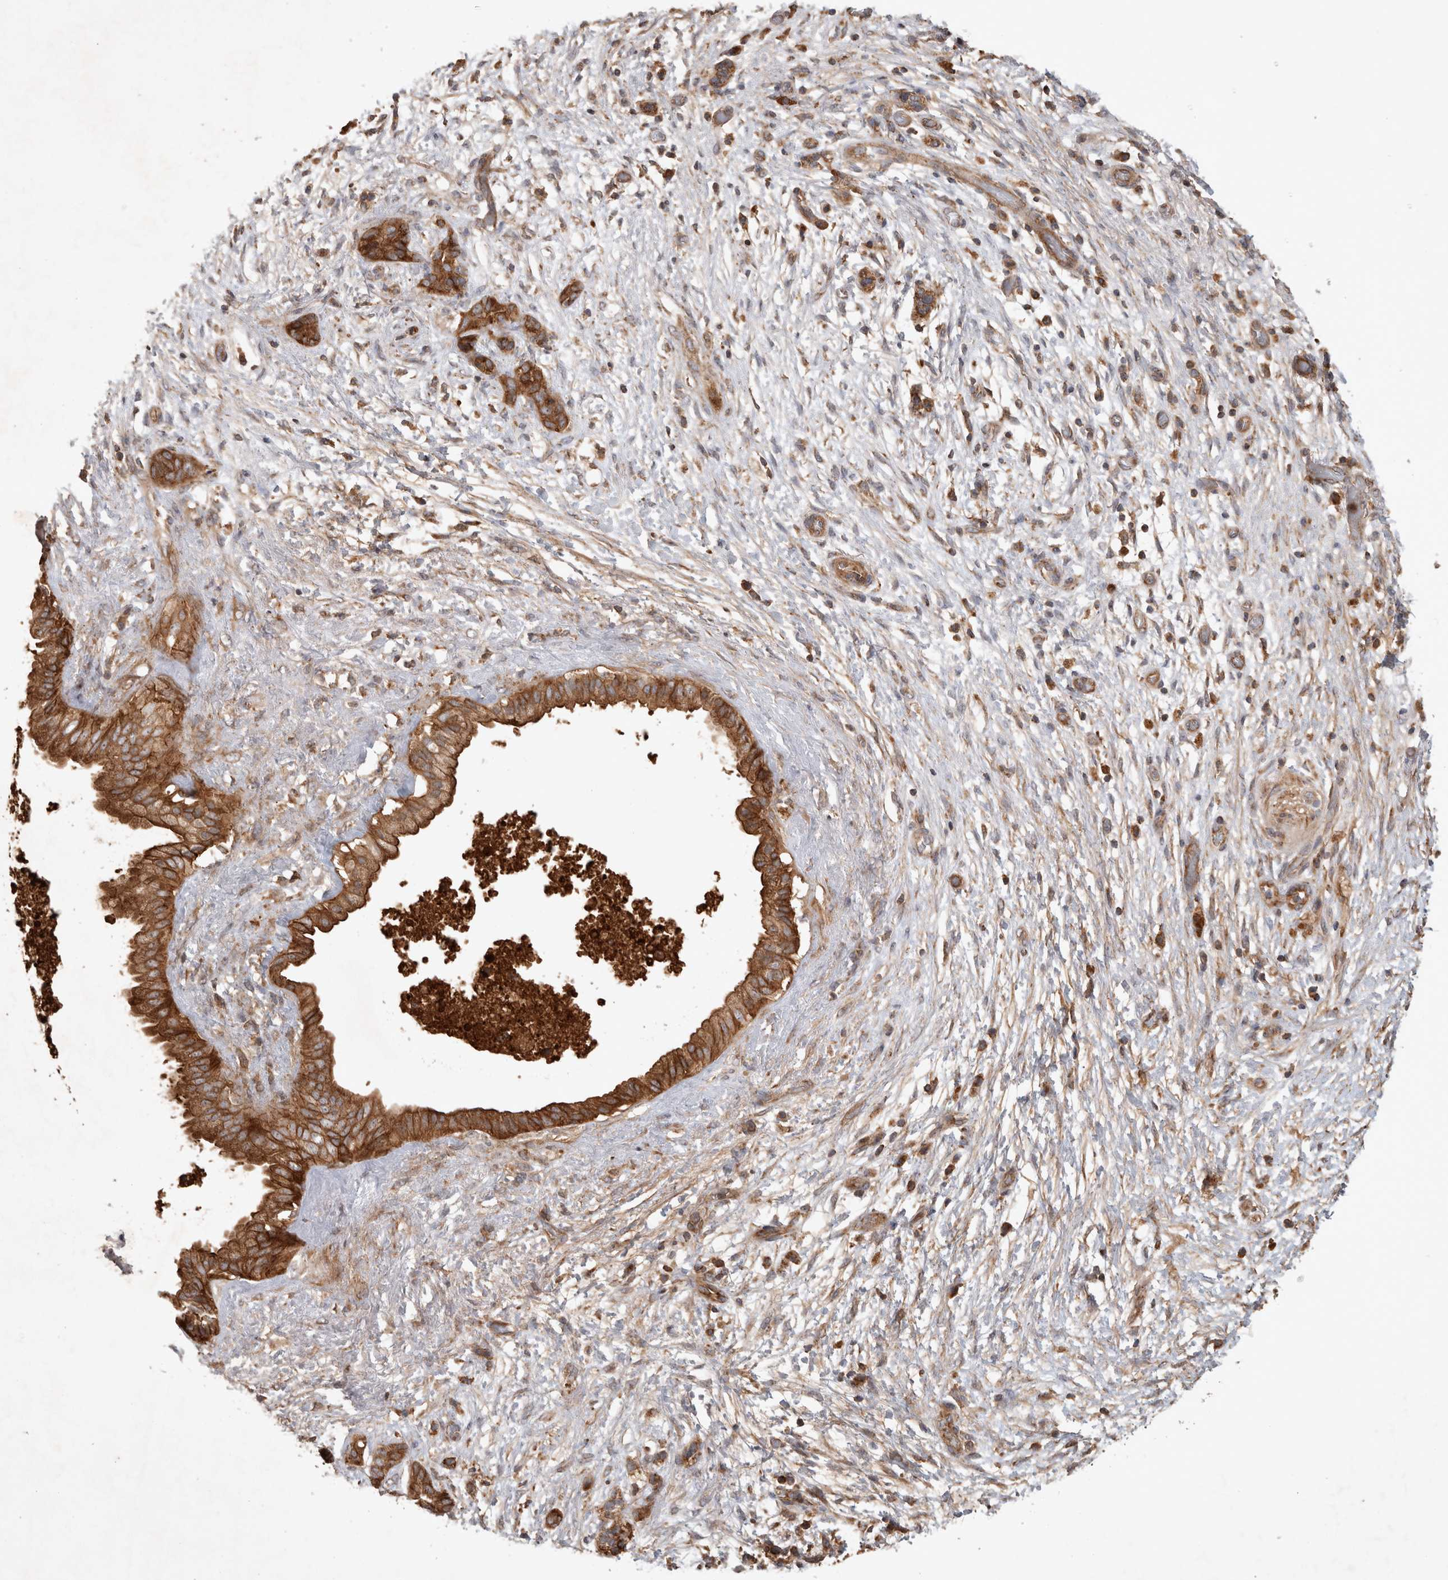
{"staining": {"intensity": "strong", "quantity": ">75%", "location": "cytoplasmic/membranous"}, "tissue": "pancreatic cancer", "cell_type": "Tumor cells", "image_type": "cancer", "snomed": [{"axis": "morphology", "description": "Adenocarcinoma, NOS"}, {"axis": "topography", "description": "Pancreas"}], "caption": "Human pancreatic adenocarcinoma stained for a protein (brown) exhibits strong cytoplasmic/membranous positive expression in about >75% of tumor cells.", "gene": "SERAC1", "patient": {"sex": "female", "age": 78}}